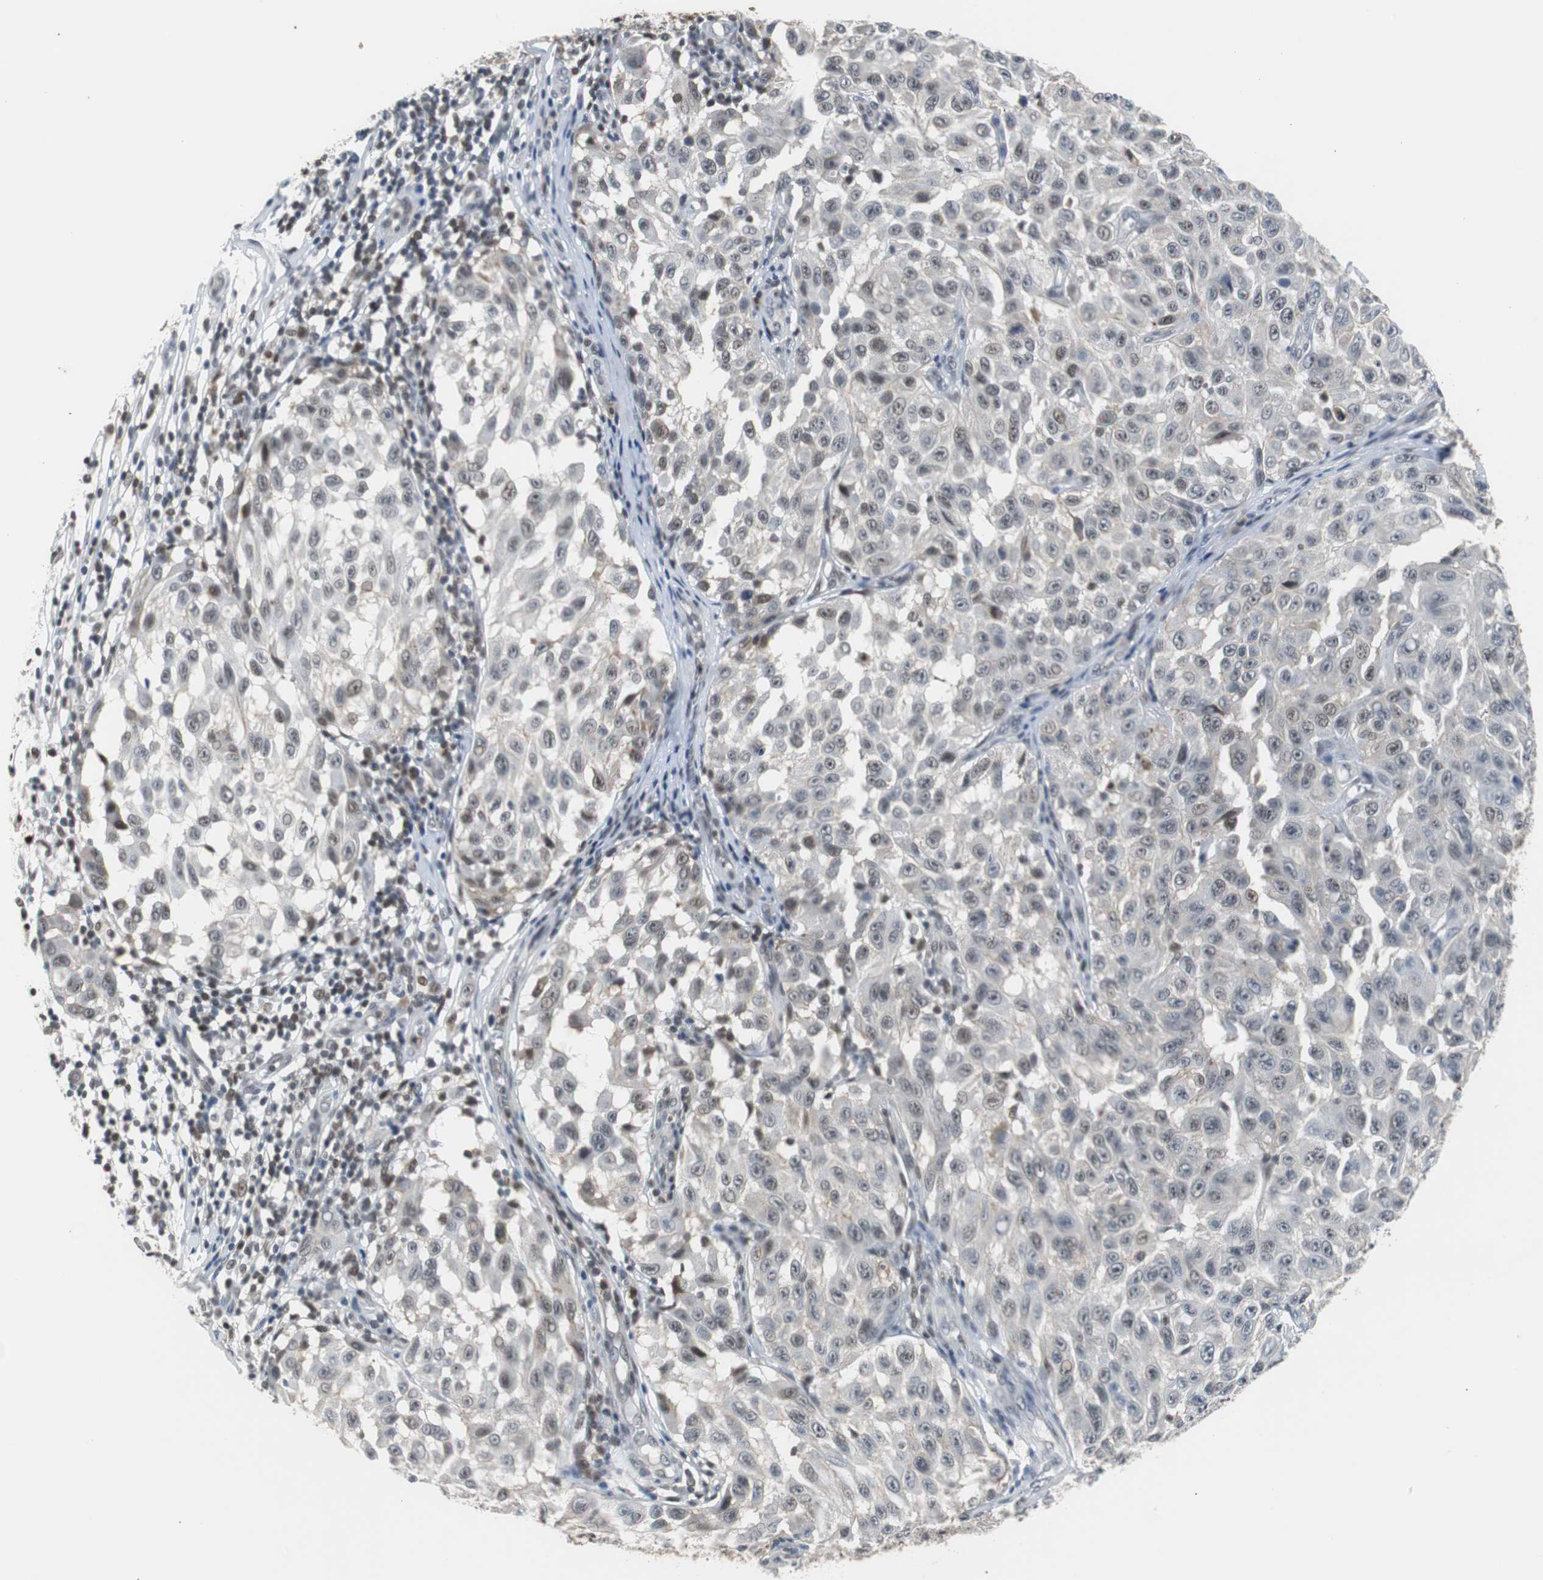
{"staining": {"intensity": "weak", "quantity": "<25%", "location": "nuclear"}, "tissue": "melanoma", "cell_type": "Tumor cells", "image_type": "cancer", "snomed": [{"axis": "morphology", "description": "Malignant melanoma, NOS"}, {"axis": "topography", "description": "Skin"}], "caption": "Tumor cells show no significant protein staining in melanoma.", "gene": "SIRT1", "patient": {"sex": "male", "age": 30}}